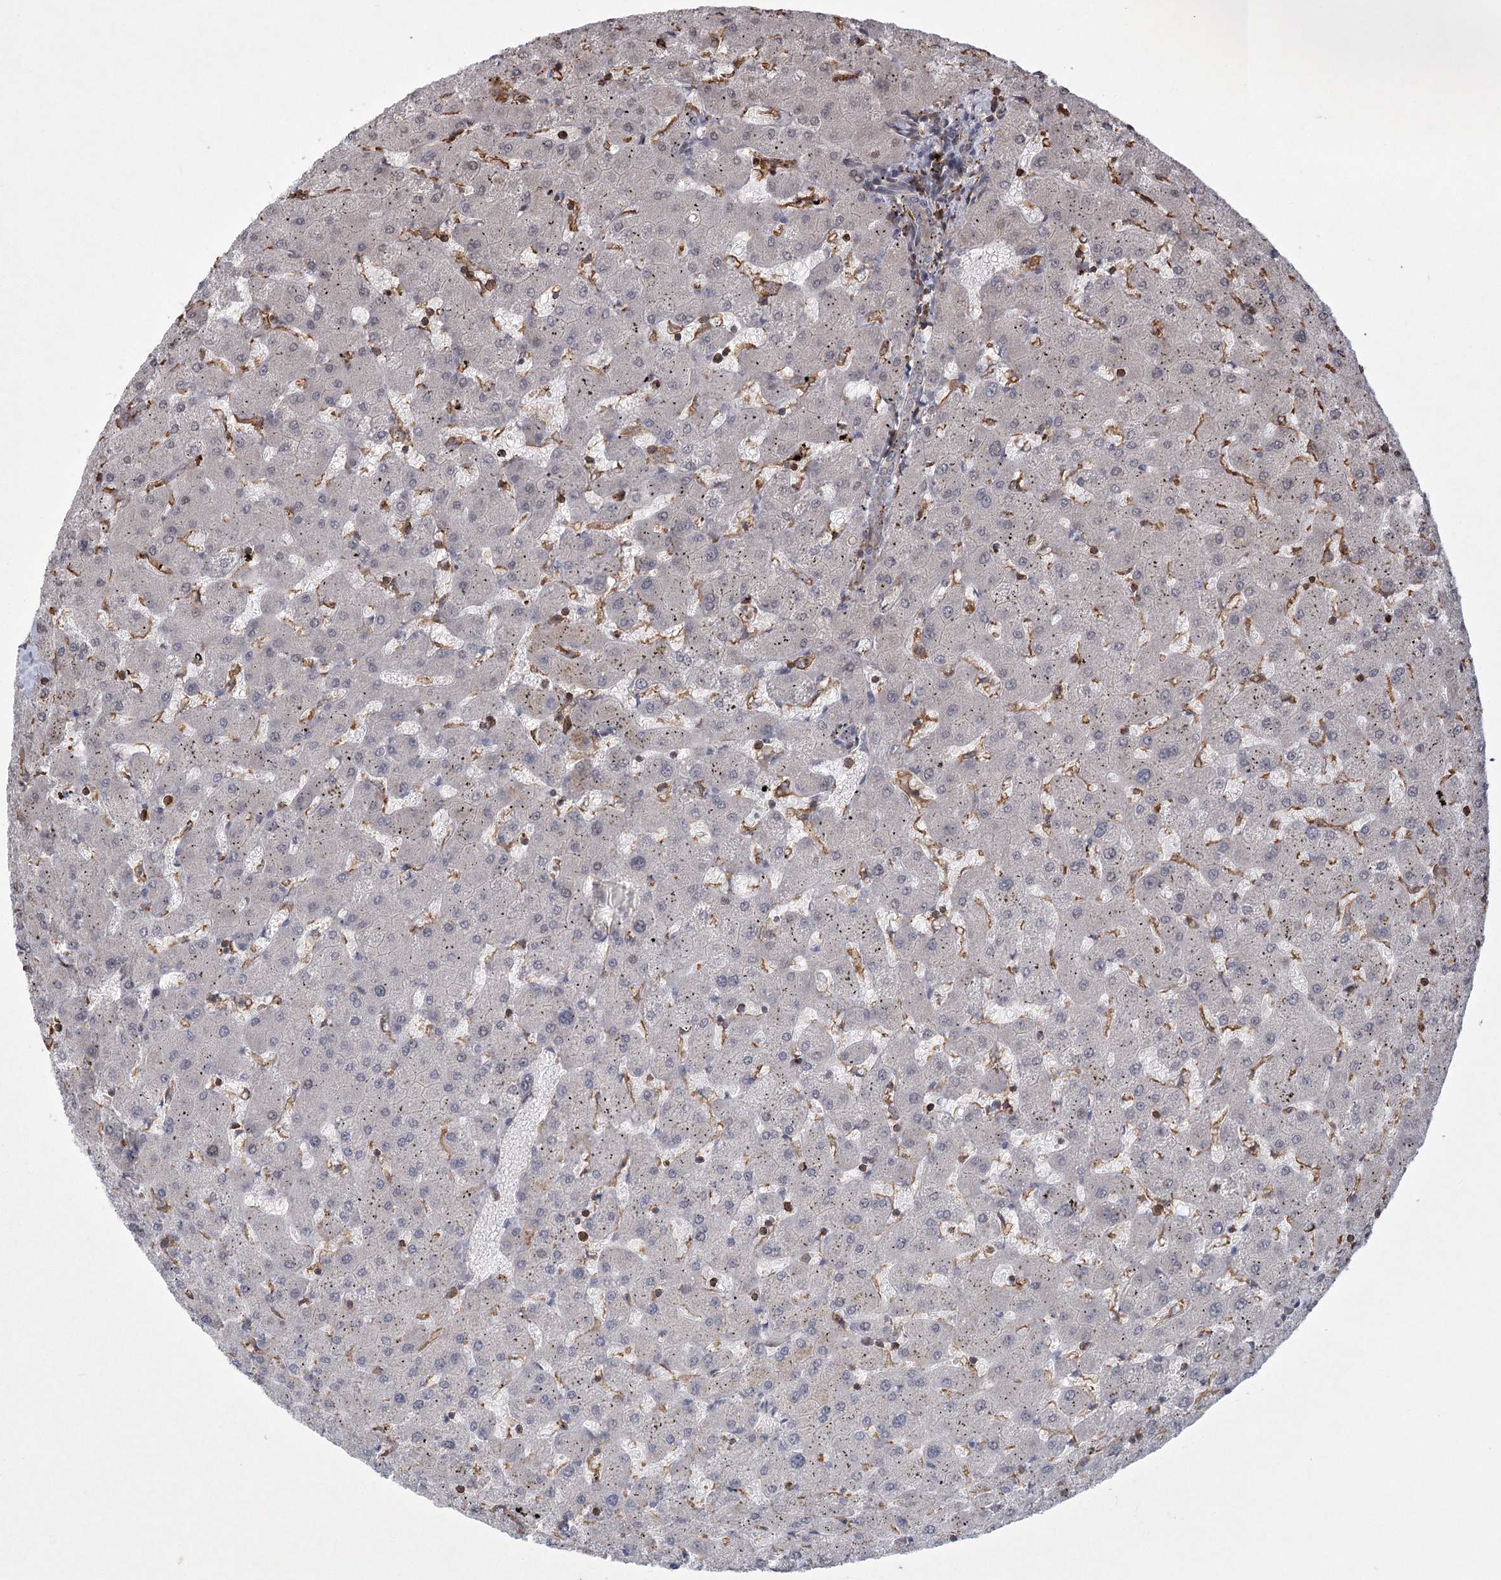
{"staining": {"intensity": "negative", "quantity": "none", "location": "none"}, "tissue": "liver", "cell_type": "Cholangiocytes", "image_type": "normal", "snomed": [{"axis": "morphology", "description": "Normal tissue, NOS"}, {"axis": "topography", "description": "Liver"}], "caption": "IHC of benign human liver shows no expression in cholangiocytes. (DAB immunohistochemistry (IHC) visualized using brightfield microscopy, high magnification).", "gene": "MEPE", "patient": {"sex": "female", "age": 63}}